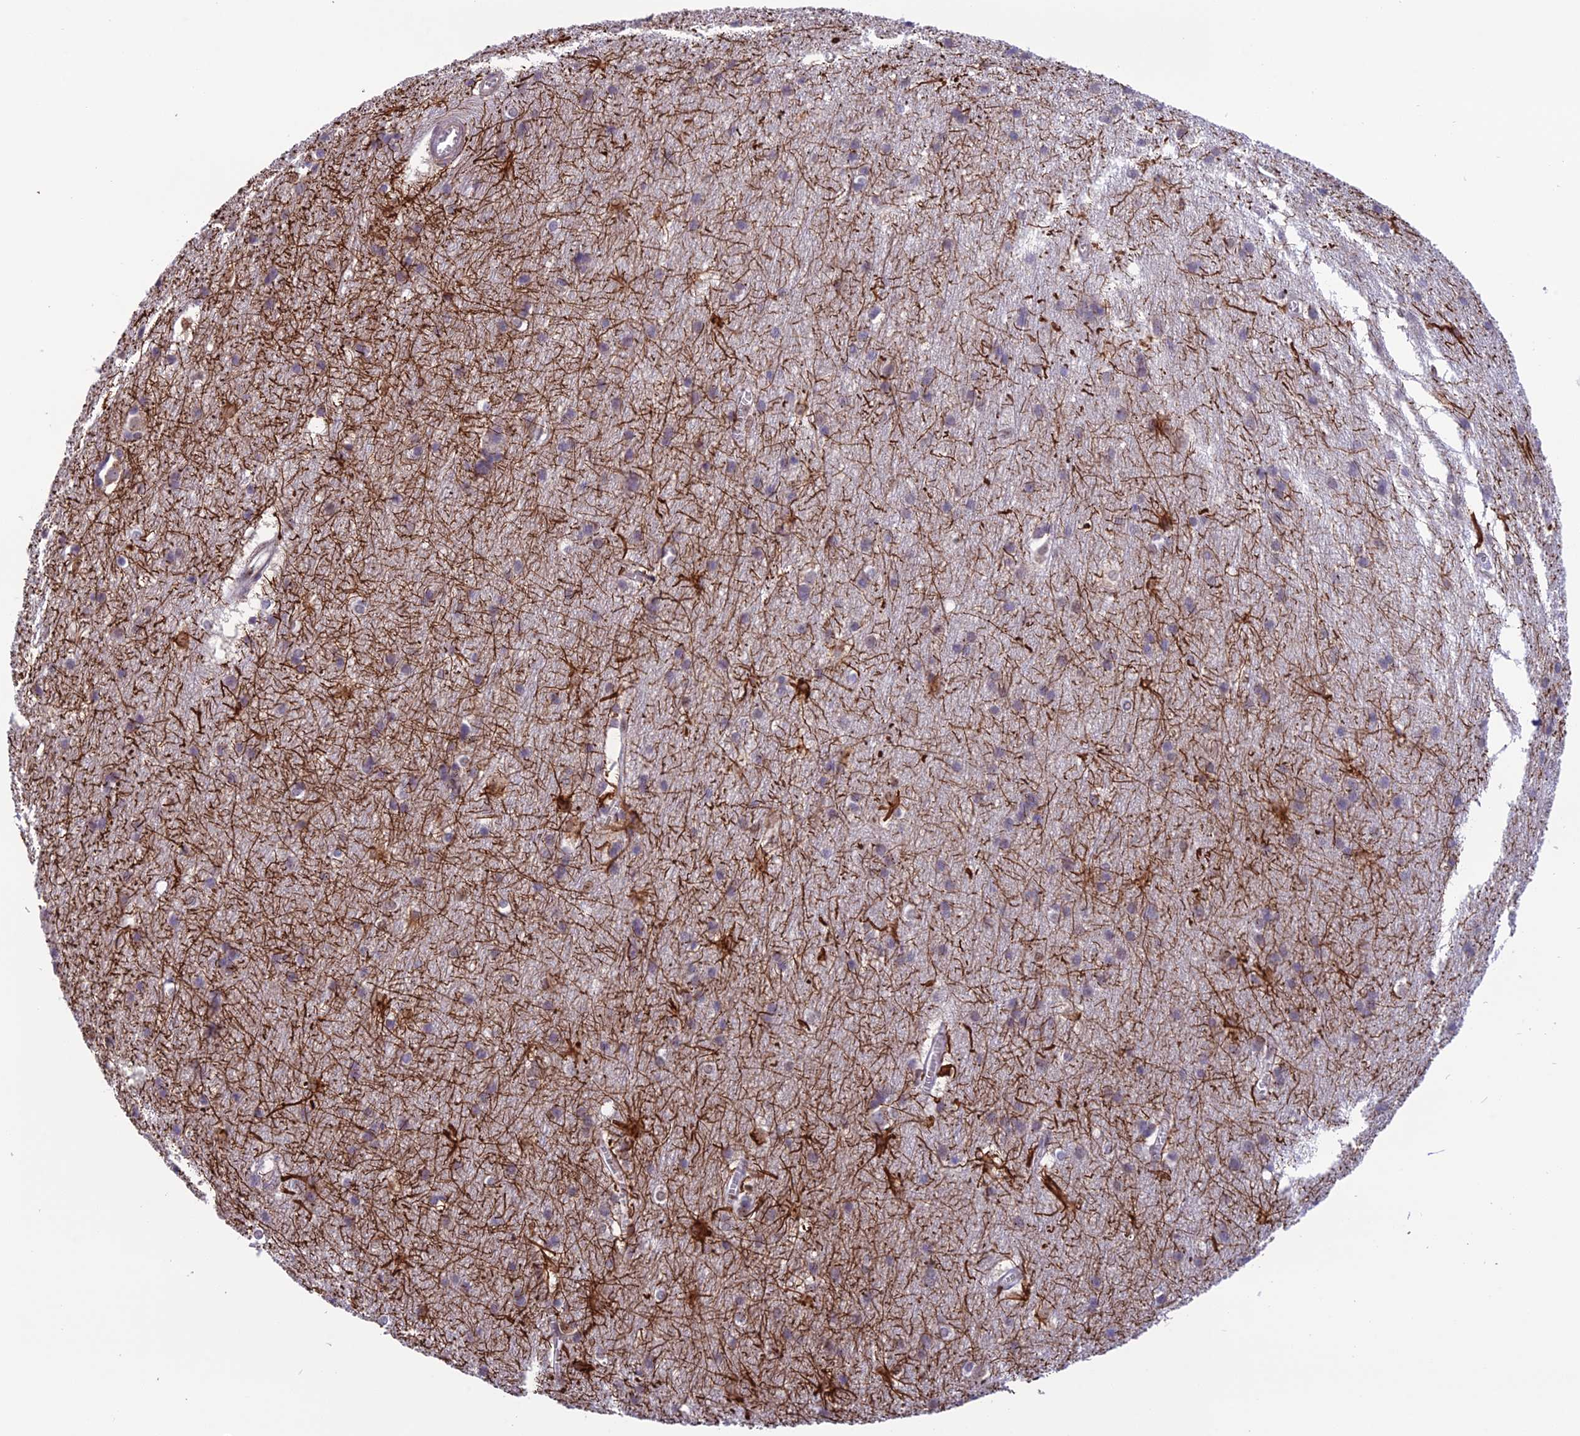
{"staining": {"intensity": "moderate", "quantity": "25%-75%", "location": "cytoplasmic/membranous"}, "tissue": "cerebral cortex", "cell_type": "Endothelial cells", "image_type": "normal", "snomed": [{"axis": "morphology", "description": "Normal tissue, NOS"}, {"axis": "topography", "description": "Cerebral cortex"}], "caption": "This micrograph demonstrates immunohistochemistry (IHC) staining of normal cerebral cortex, with medium moderate cytoplasmic/membranous positivity in about 25%-75% of endothelial cells.", "gene": "MIS12", "patient": {"sex": "male", "age": 54}}